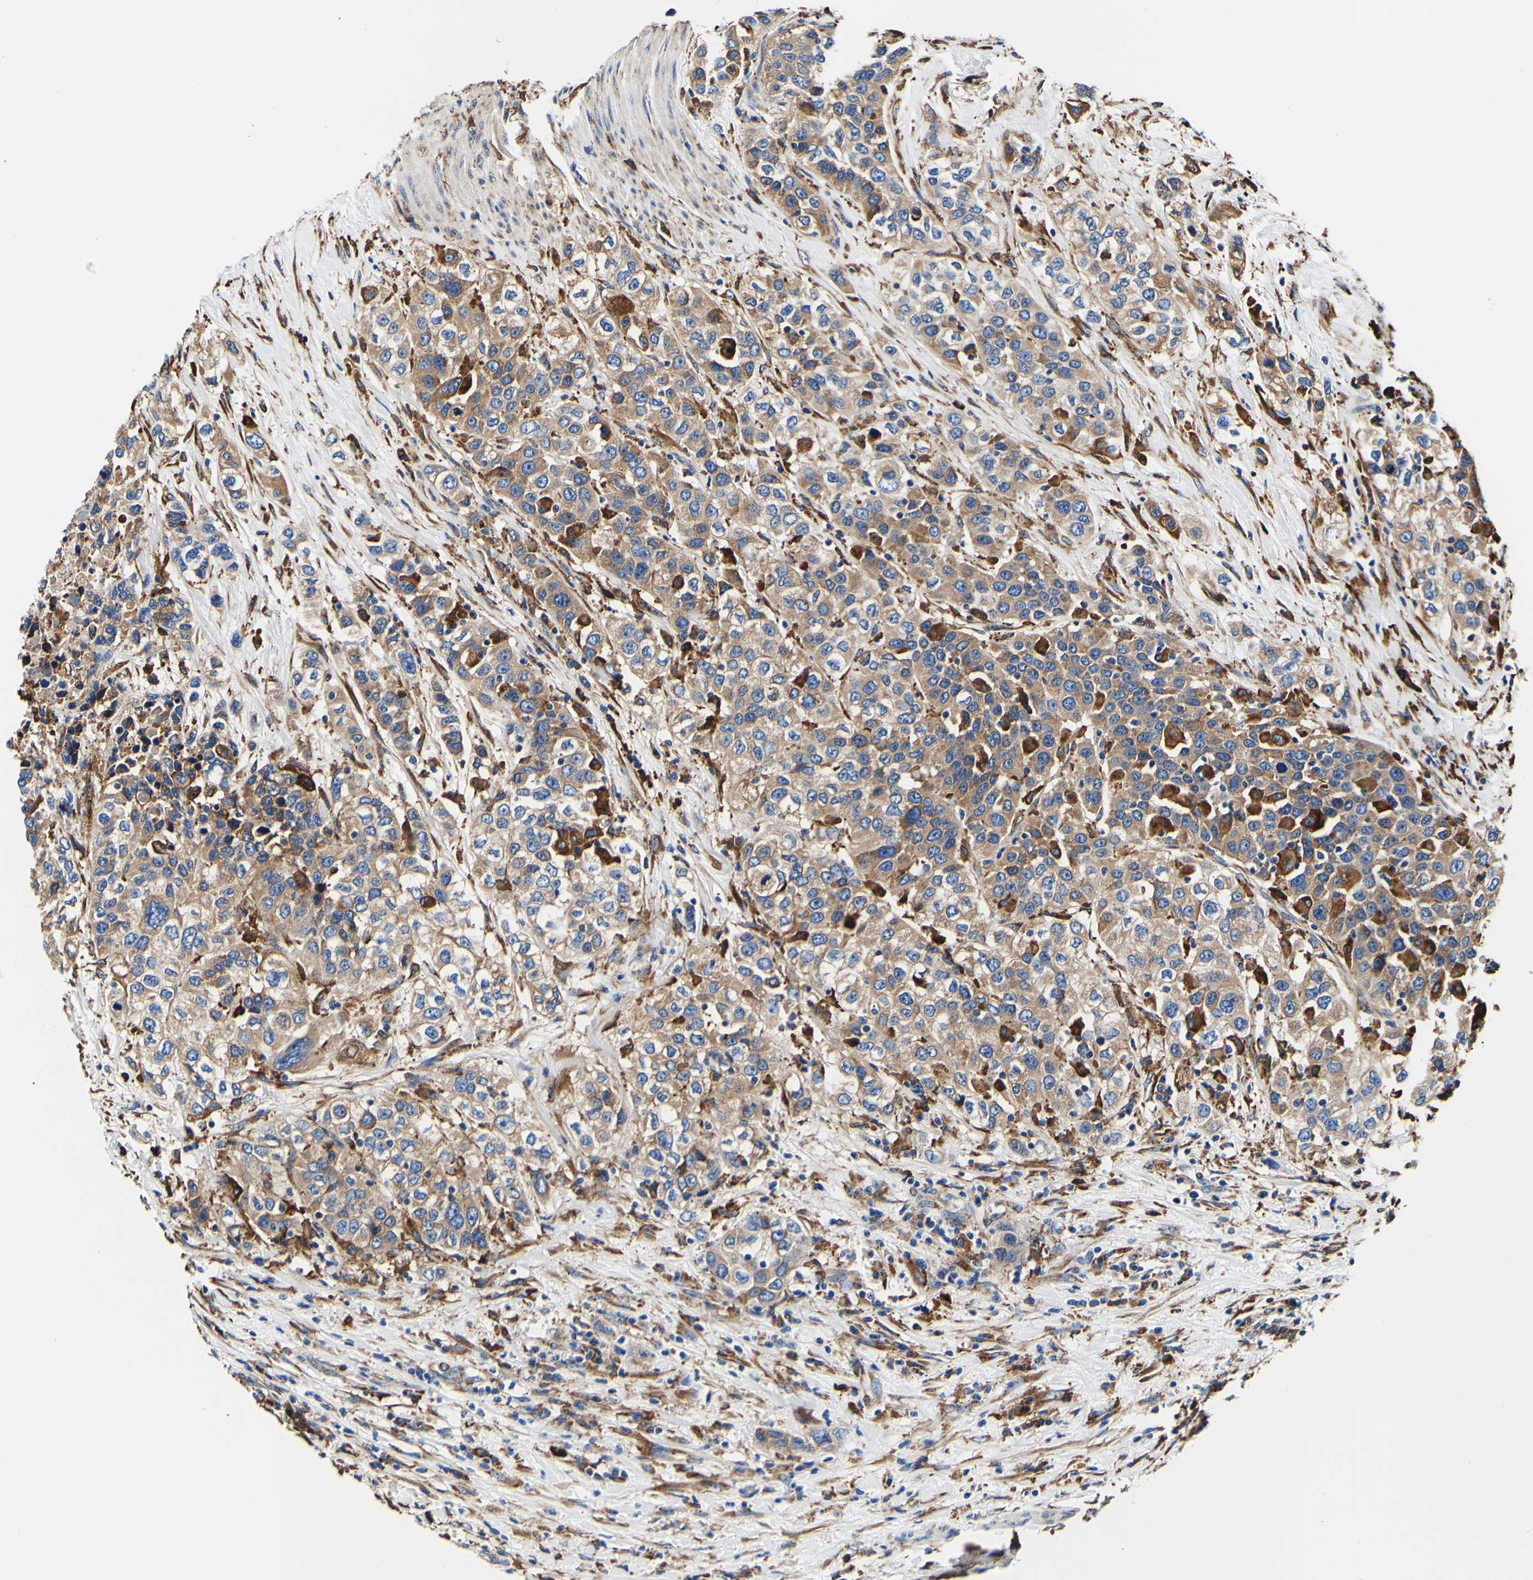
{"staining": {"intensity": "strong", "quantity": "<25%", "location": "cytoplasmic/membranous"}, "tissue": "urothelial cancer", "cell_type": "Tumor cells", "image_type": "cancer", "snomed": [{"axis": "morphology", "description": "Urothelial carcinoma, High grade"}, {"axis": "topography", "description": "Urinary bladder"}], "caption": "This image exhibits urothelial cancer stained with immunohistochemistry (IHC) to label a protein in brown. The cytoplasmic/membranous of tumor cells show strong positivity for the protein. Nuclei are counter-stained blue.", "gene": "P4HB", "patient": {"sex": "female", "age": 80}}